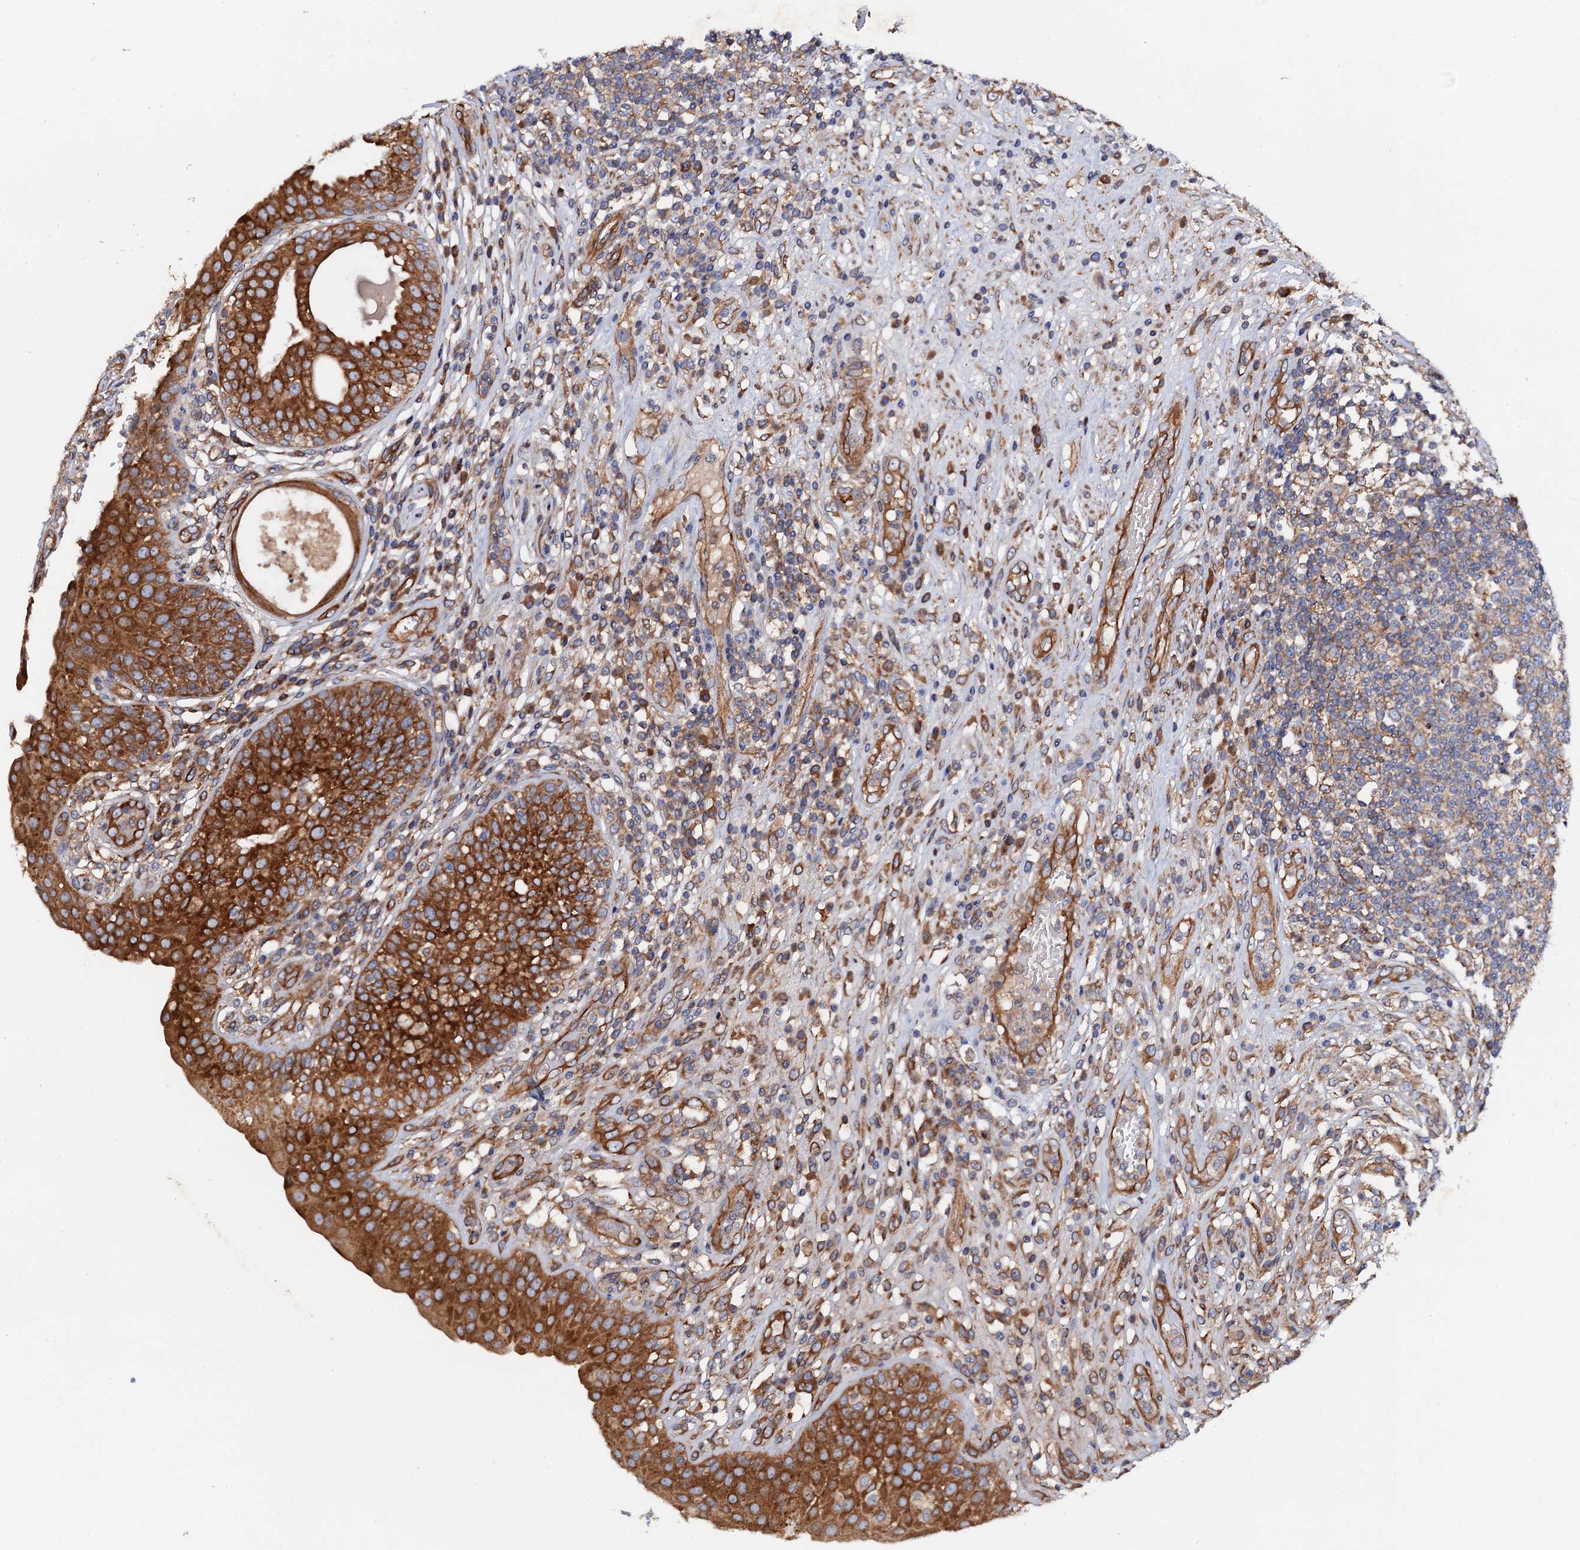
{"staining": {"intensity": "strong", "quantity": ">75%", "location": "cytoplasmic/membranous"}, "tissue": "urinary bladder", "cell_type": "Urothelial cells", "image_type": "normal", "snomed": [{"axis": "morphology", "description": "Normal tissue, NOS"}, {"axis": "topography", "description": "Urinary bladder"}], "caption": "DAB (3,3'-diaminobenzidine) immunohistochemical staining of normal human urinary bladder exhibits strong cytoplasmic/membranous protein staining in about >75% of urothelial cells. The staining is performed using DAB brown chromogen to label protein expression. The nuclei are counter-stained blue using hematoxylin.", "gene": "MRPL48", "patient": {"sex": "female", "age": 62}}